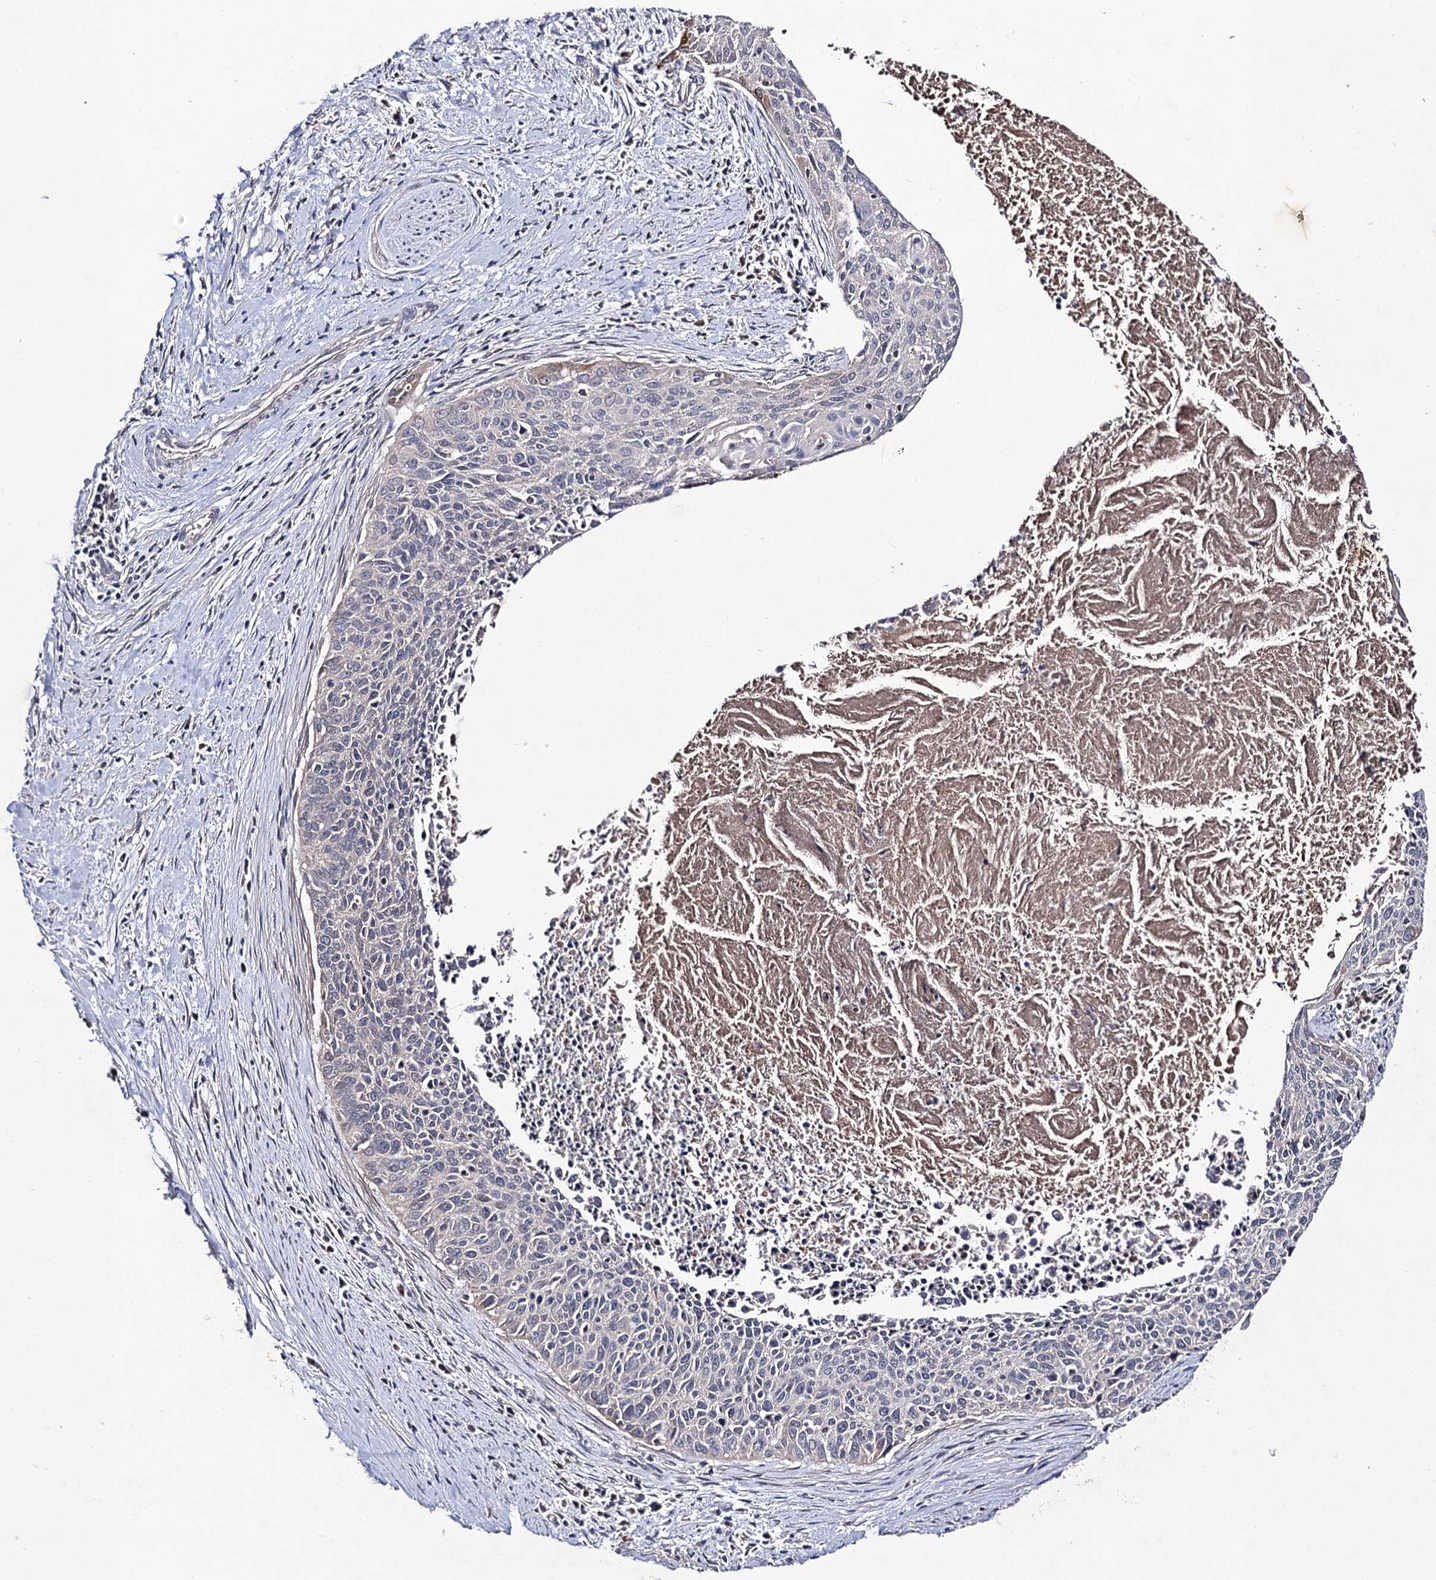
{"staining": {"intensity": "negative", "quantity": "none", "location": "none"}, "tissue": "cervical cancer", "cell_type": "Tumor cells", "image_type": "cancer", "snomed": [{"axis": "morphology", "description": "Squamous cell carcinoma, NOS"}, {"axis": "topography", "description": "Cervix"}], "caption": "Tumor cells are negative for brown protein staining in cervical cancer (squamous cell carcinoma). (DAB (3,3'-diaminobenzidine) IHC, high magnification).", "gene": "VPS37D", "patient": {"sex": "female", "age": 55}}